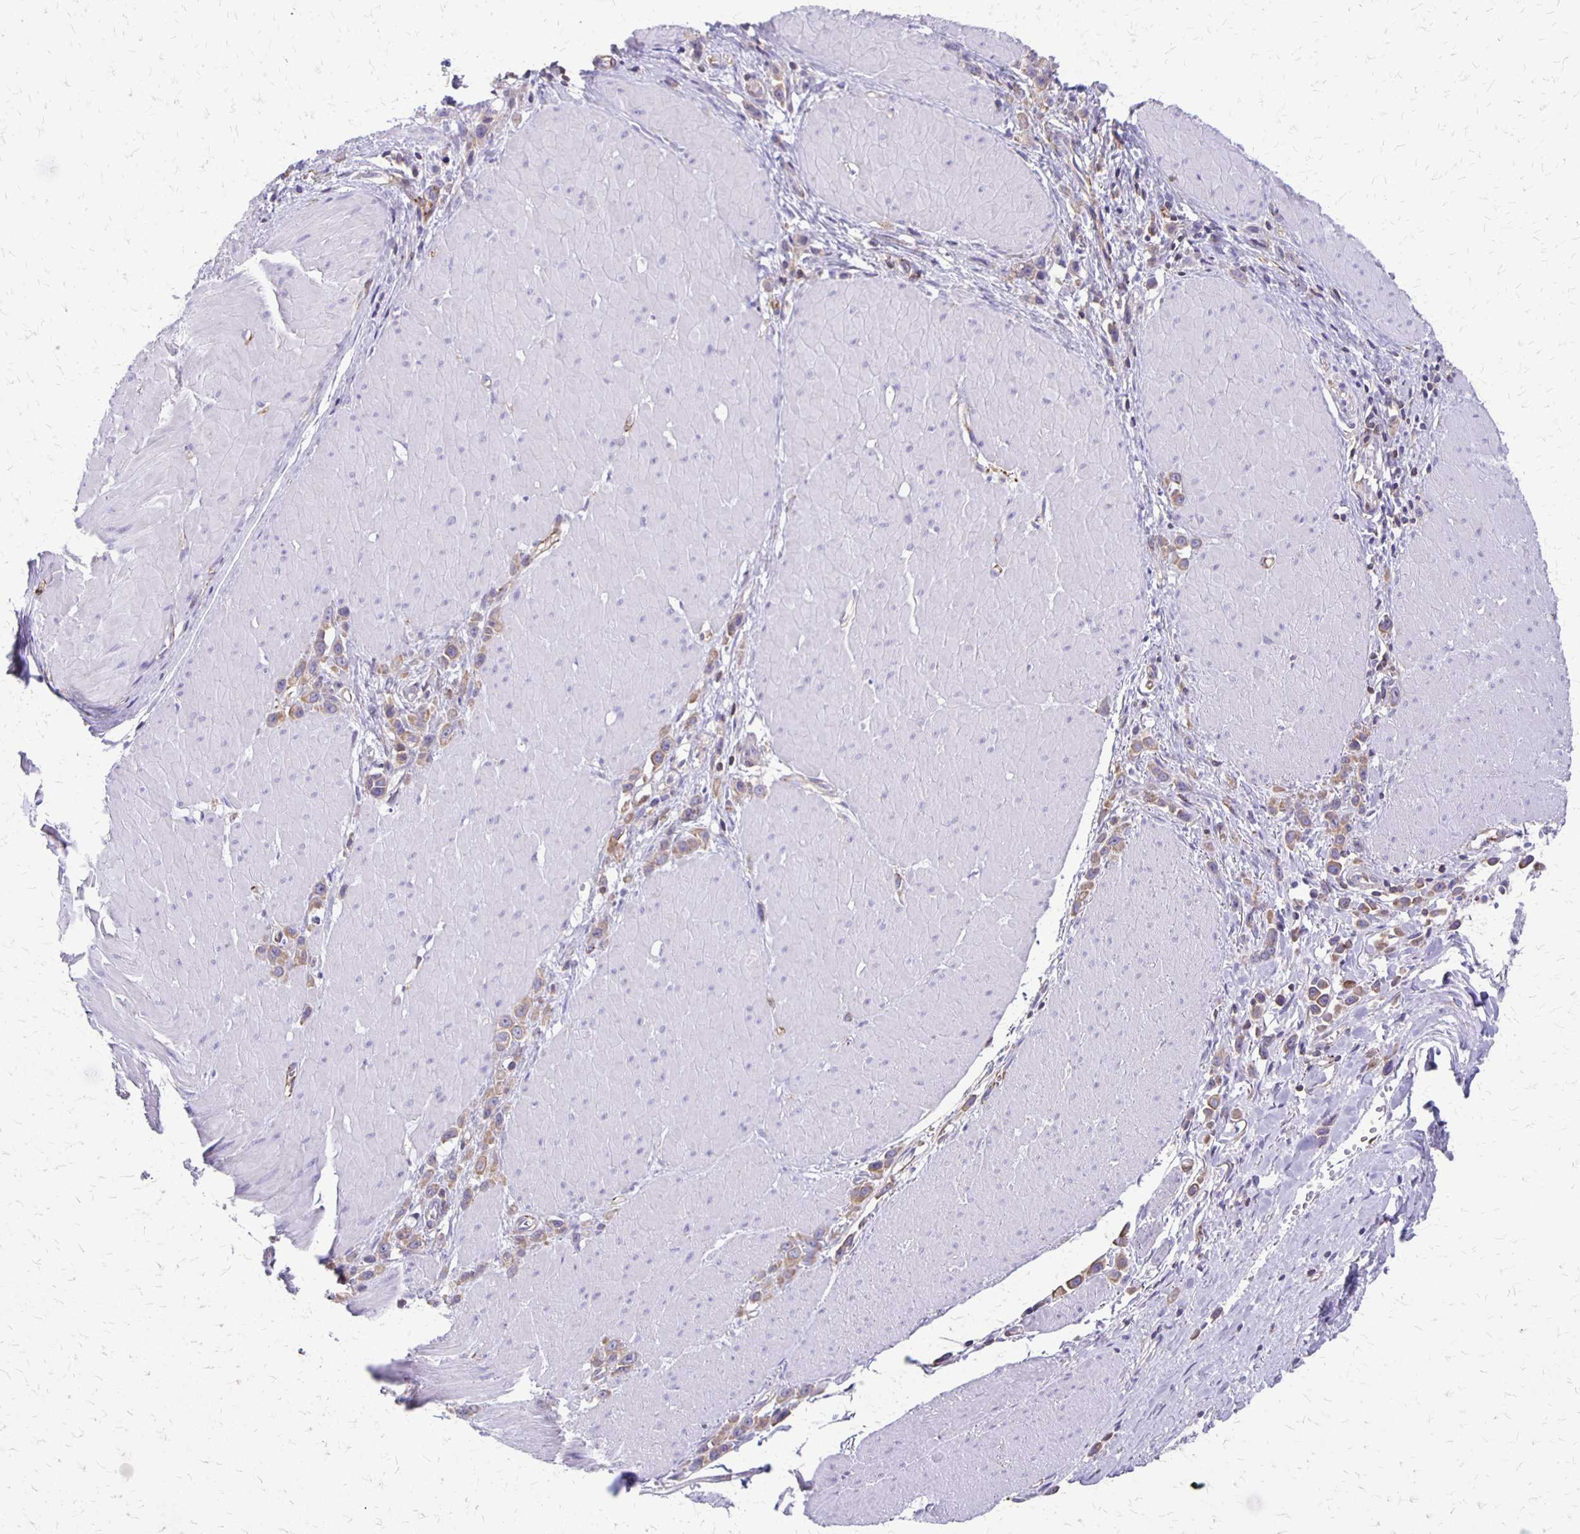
{"staining": {"intensity": "weak", "quantity": ">75%", "location": "cytoplasmic/membranous"}, "tissue": "stomach cancer", "cell_type": "Tumor cells", "image_type": "cancer", "snomed": [{"axis": "morphology", "description": "Adenocarcinoma, NOS"}, {"axis": "topography", "description": "Stomach"}], "caption": "Stomach adenocarcinoma tissue shows weak cytoplasmic/membranous staining in approximately >75% of tumor cells", "gene": "SEPTIN5", "patient": {"sex": "male", "age": 47}}